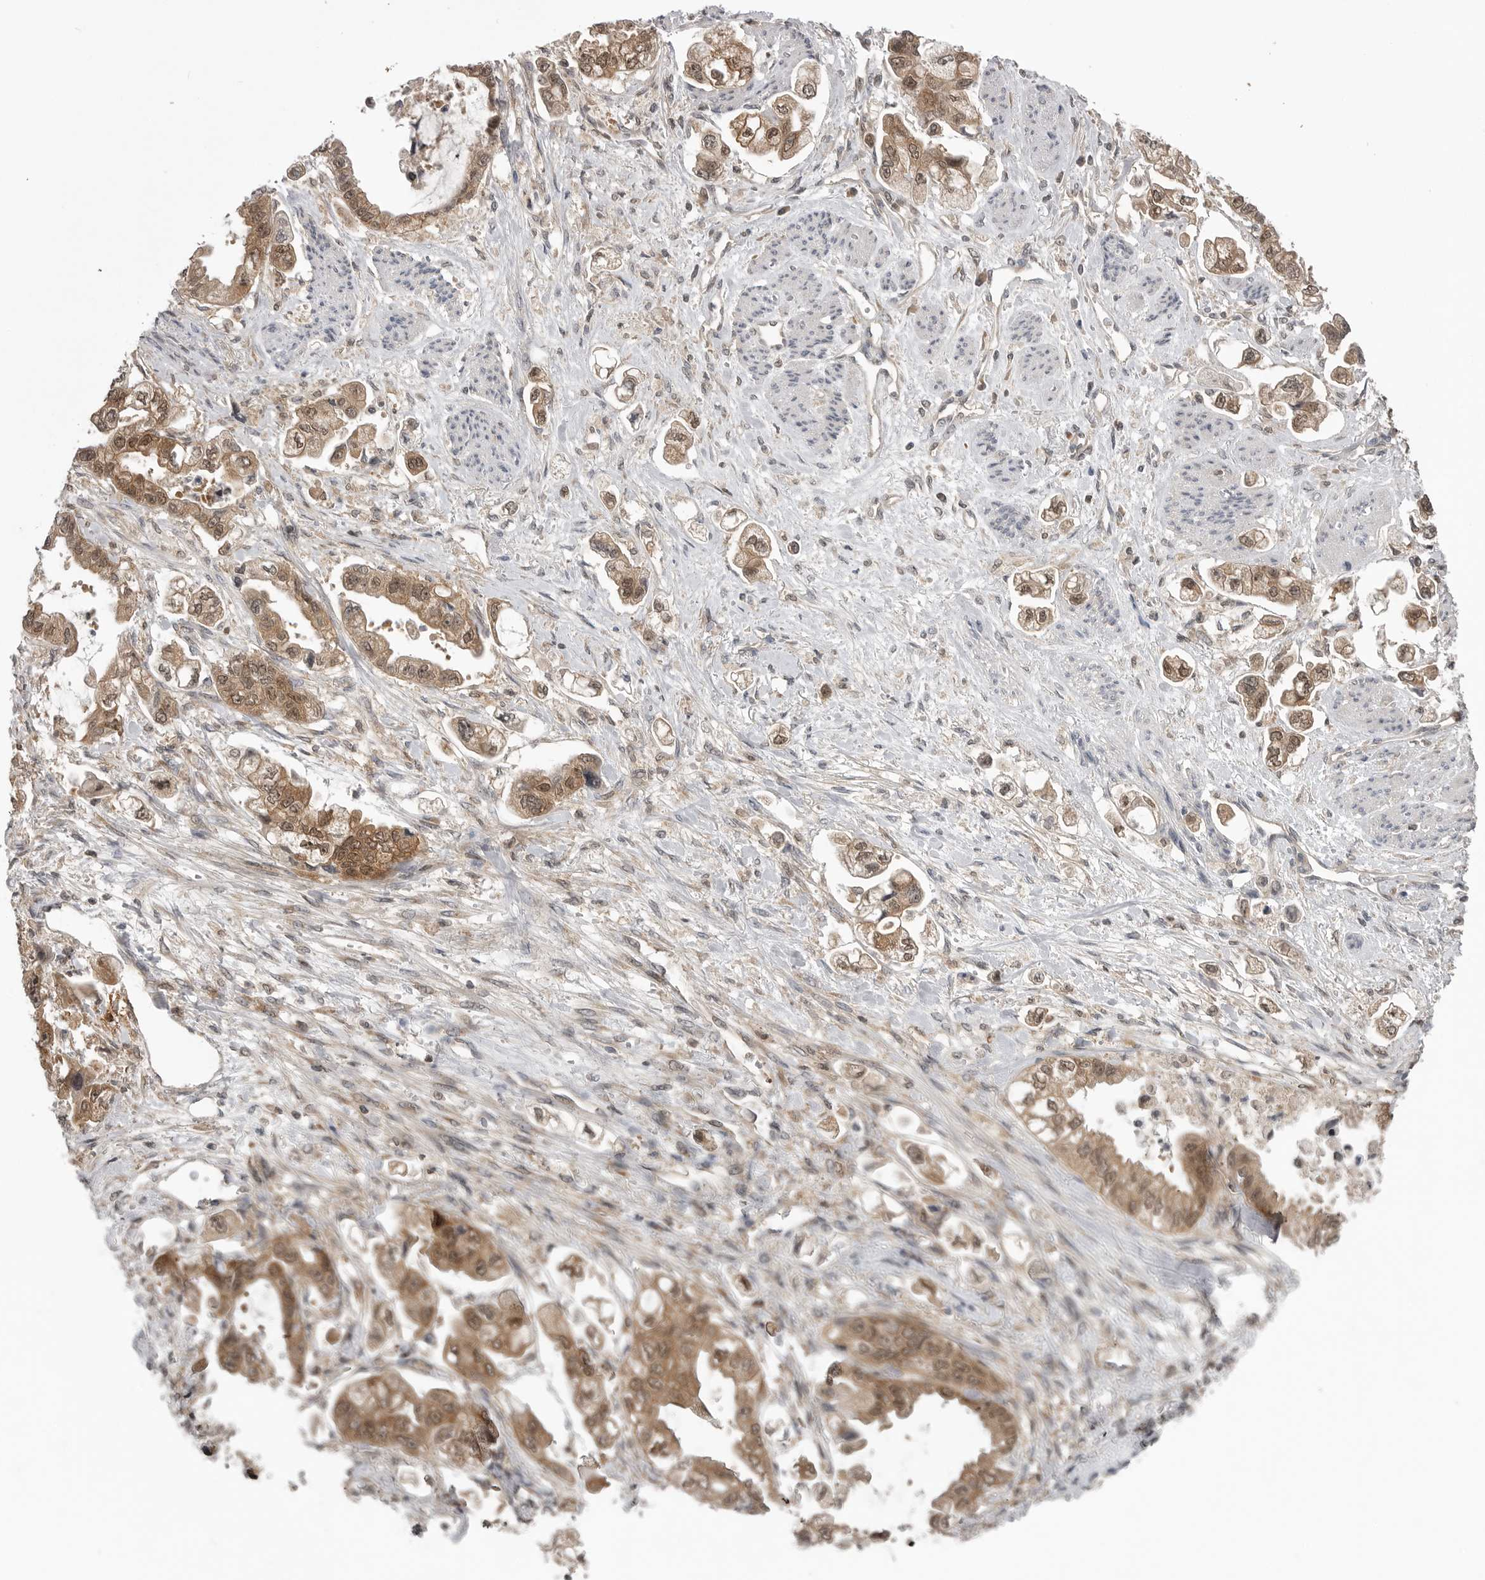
{"staining": {"intensity": "moderate", "quantity": ">75%", "location": "cytoplasmic/membranous,nuclear"}, "tissue": "stomach cancer", "cell_type": "Tumor cells", "image_type": "cancer", "snomed": [{"axis": "morphology", "description": "Adenocarcinoma, NOS"}, {"axis": "topography", "description": "Stomach"}], "caption": "The photomicrograph shows a brown stain indicating the presence of a protein in the cytoplasmic/membranous and nuclear of tumor cells in stomach cancer. Immunohistochemistry stains the protein of interest in brown and the nuclei are stained blue.", "gene": "MAPK13", "patient": {"sex": "male", "age": 62}}